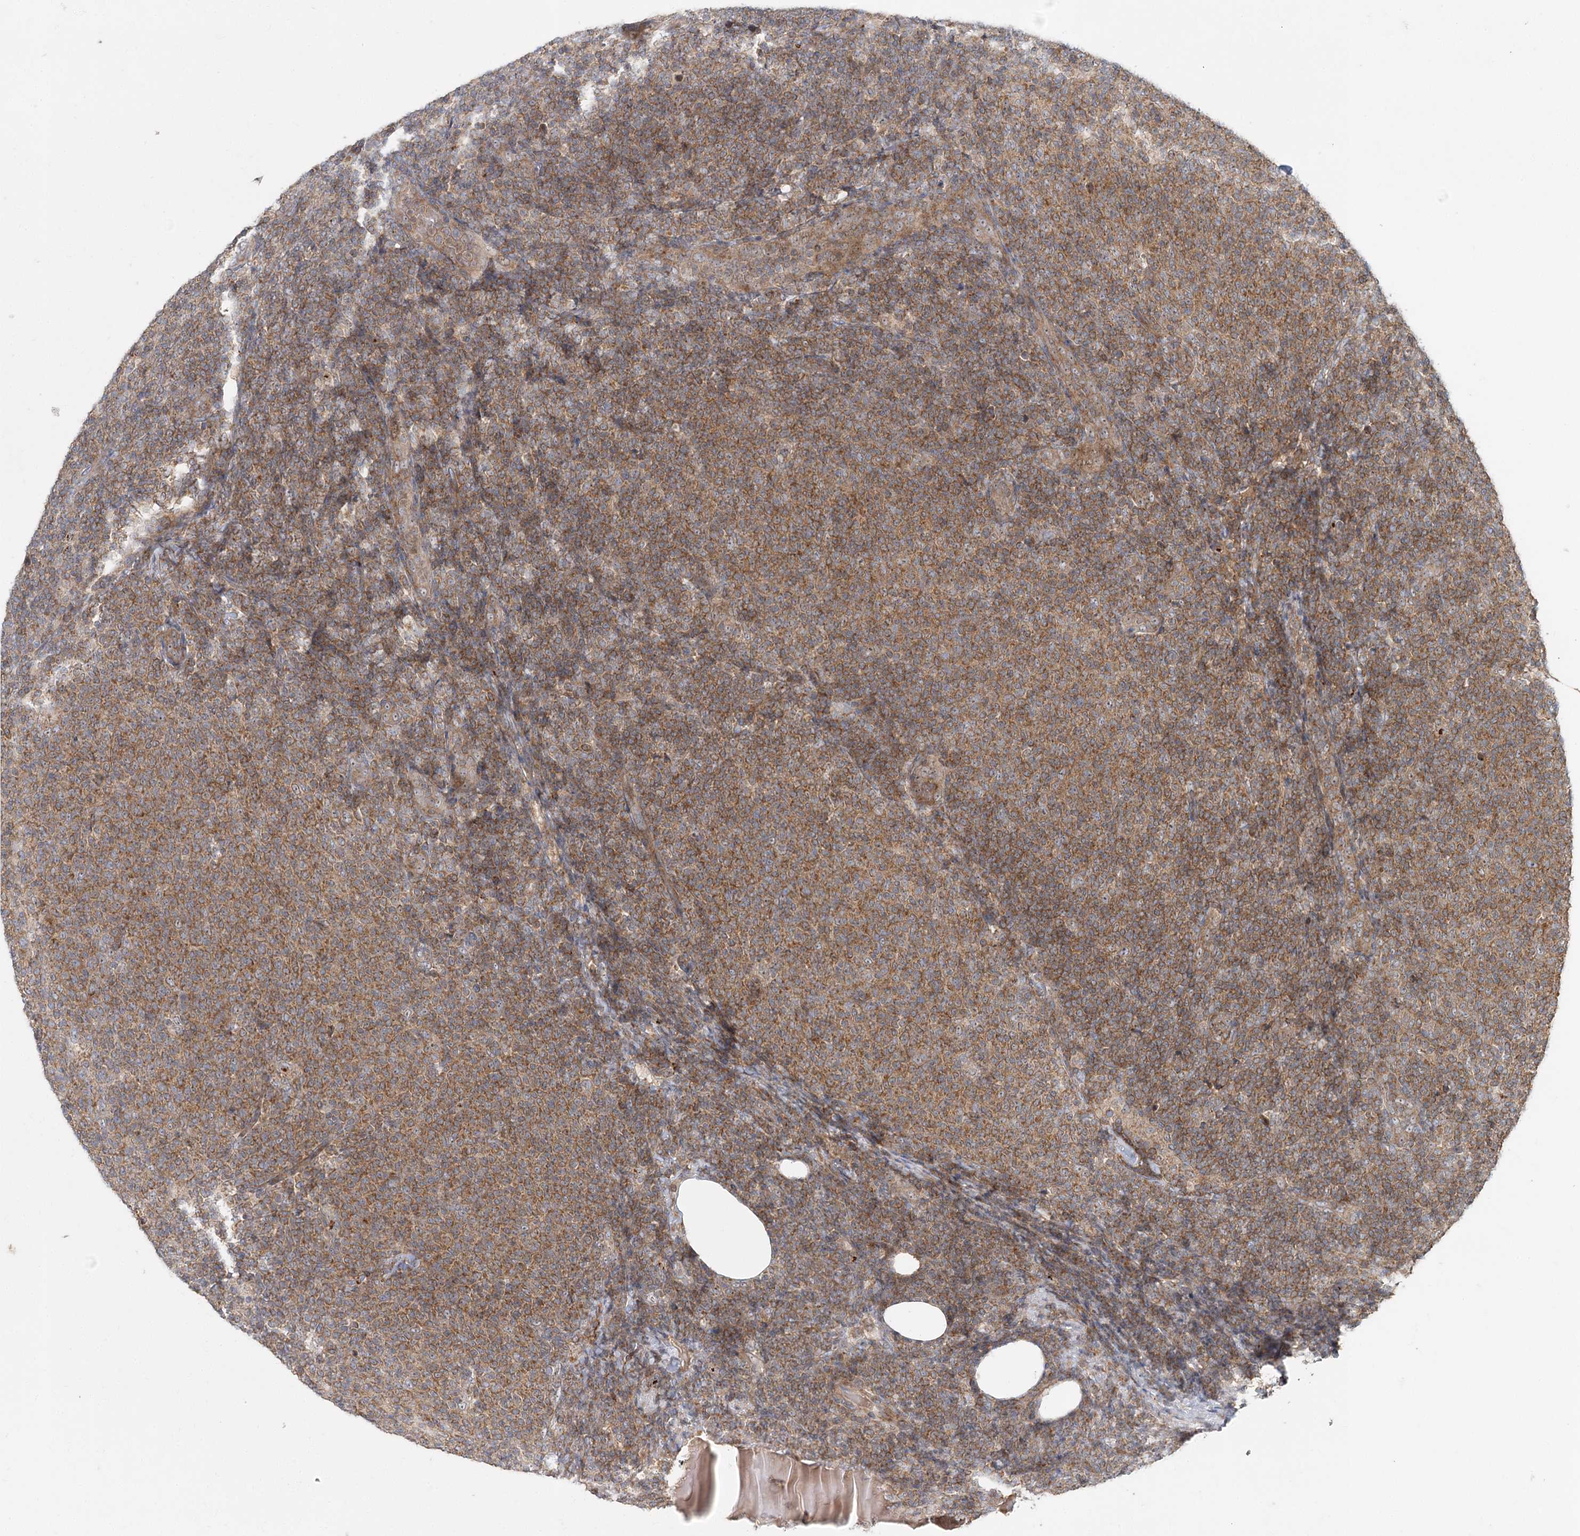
{"staining": {"intensity": "moderate", "quantity": "25%-75%", "location": "cytoplasmic/membranous"}, "tissue": "lymphoma", "cell_type": "Tumor cells", "image_type": "cancer", "snomed": [{"axis": "morphology", "description": "Malignant lymphoma, non-Hodgkin's type, Low grade"}, {"axis": "topography", "description": "Lymph node"}], "caption": "Brown immunohistochemical staining in human lymphoma reveals moderate cytoplasmic/membranous staining in about 25%-75% of tumor cells.", "gene": "RAPGEF6", "patient": {"sex": "male", "age": 66}}